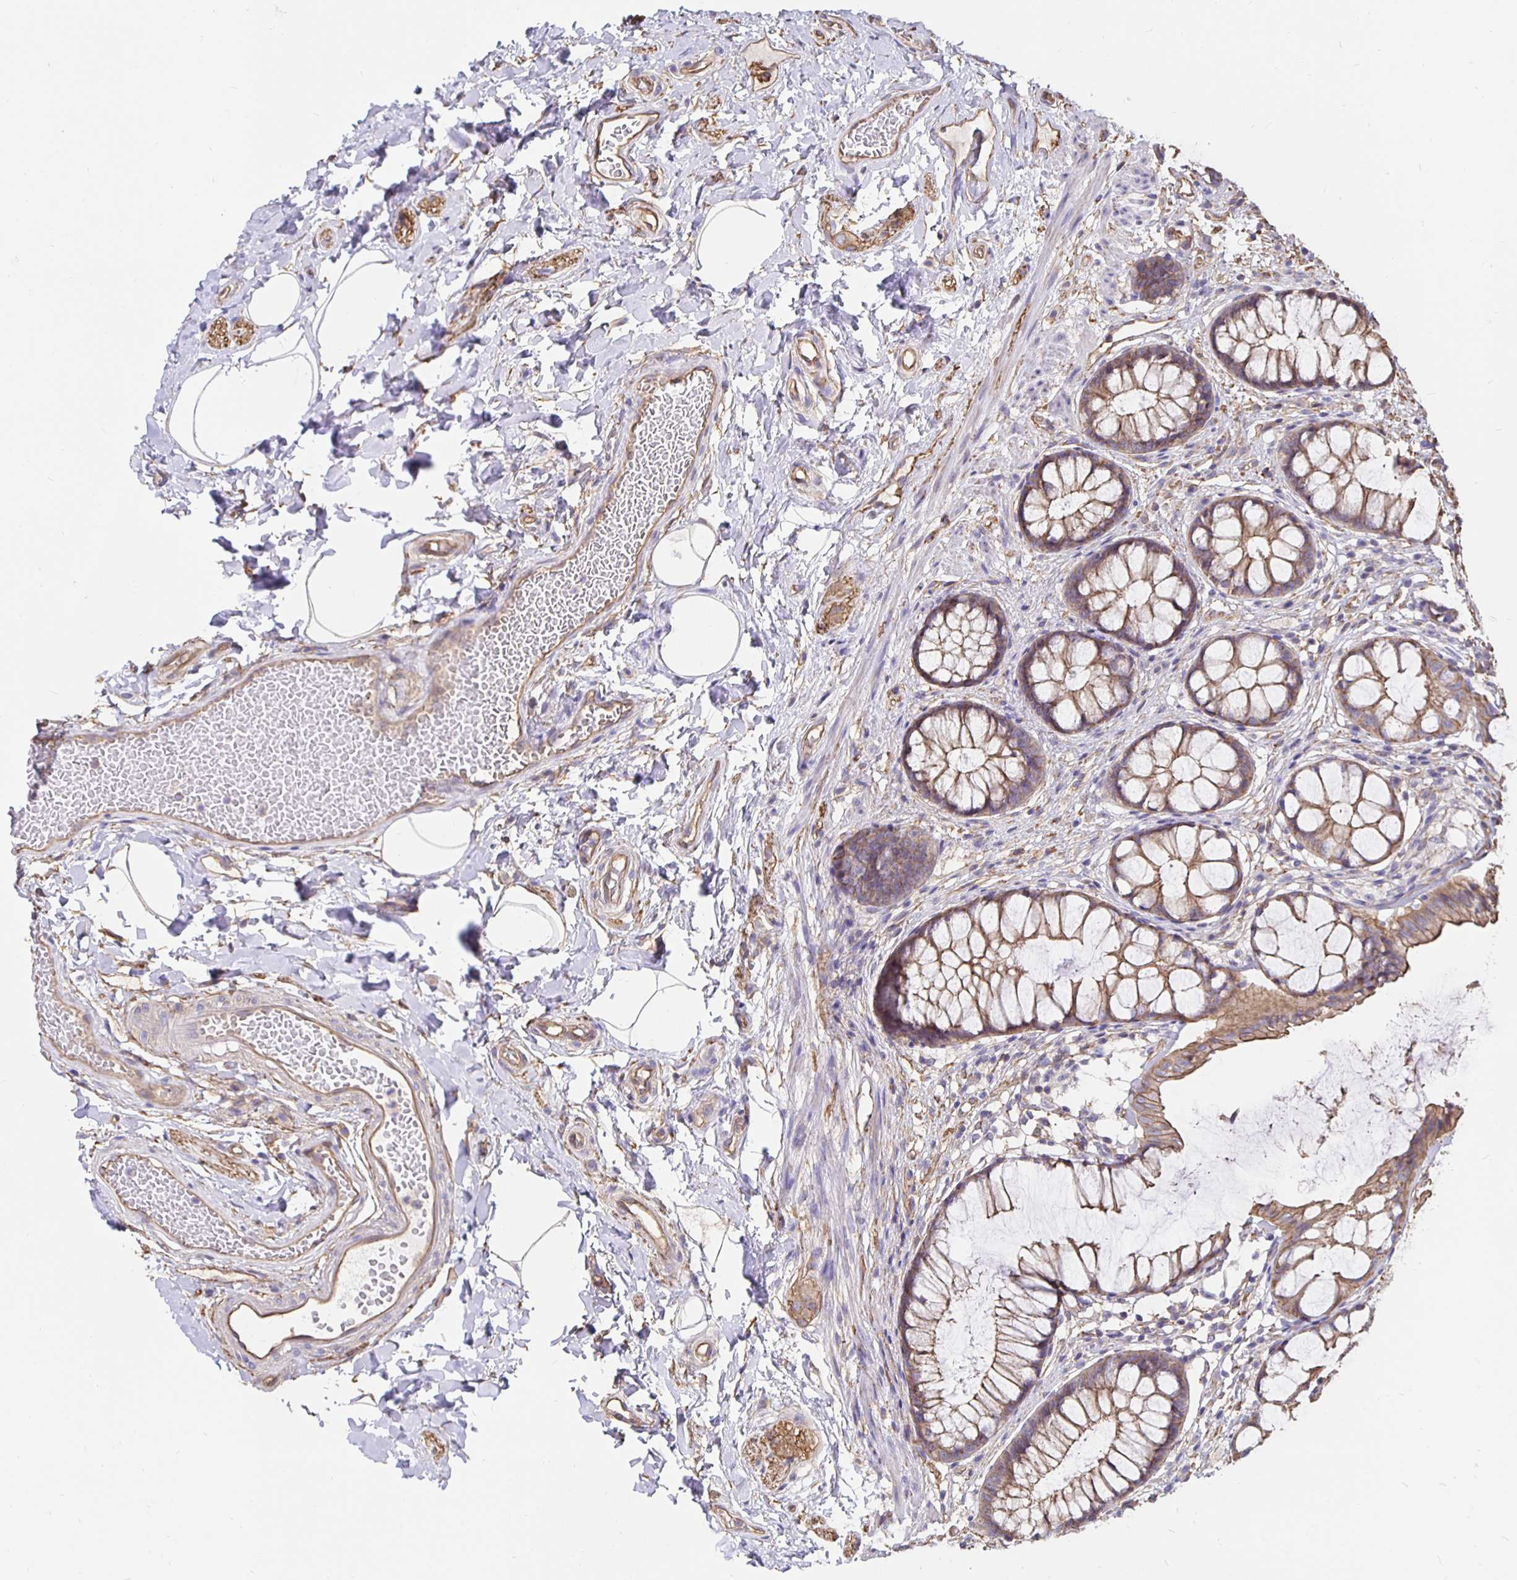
{"staining": {"intensity": "moderate", "quantity": ">75%", "location": "cytoplasmic/membranous"}, "tissue": "rectum", "cell_type": "Glandular cells", "image_type": "normal", "snomed": [{"axis": "morphology", "description": "Normal tissue, NOS"}, {"axis": "topography", "description": "Rectum"}], "caption": "IHC (DAB) staining of unremarkable human rectum displays moderate cytoplasmic/membranous protein staining in about >75% of glandular cells.", "gene": "ARHGEF39", "patient": {"sex": "female", "age": 62}}